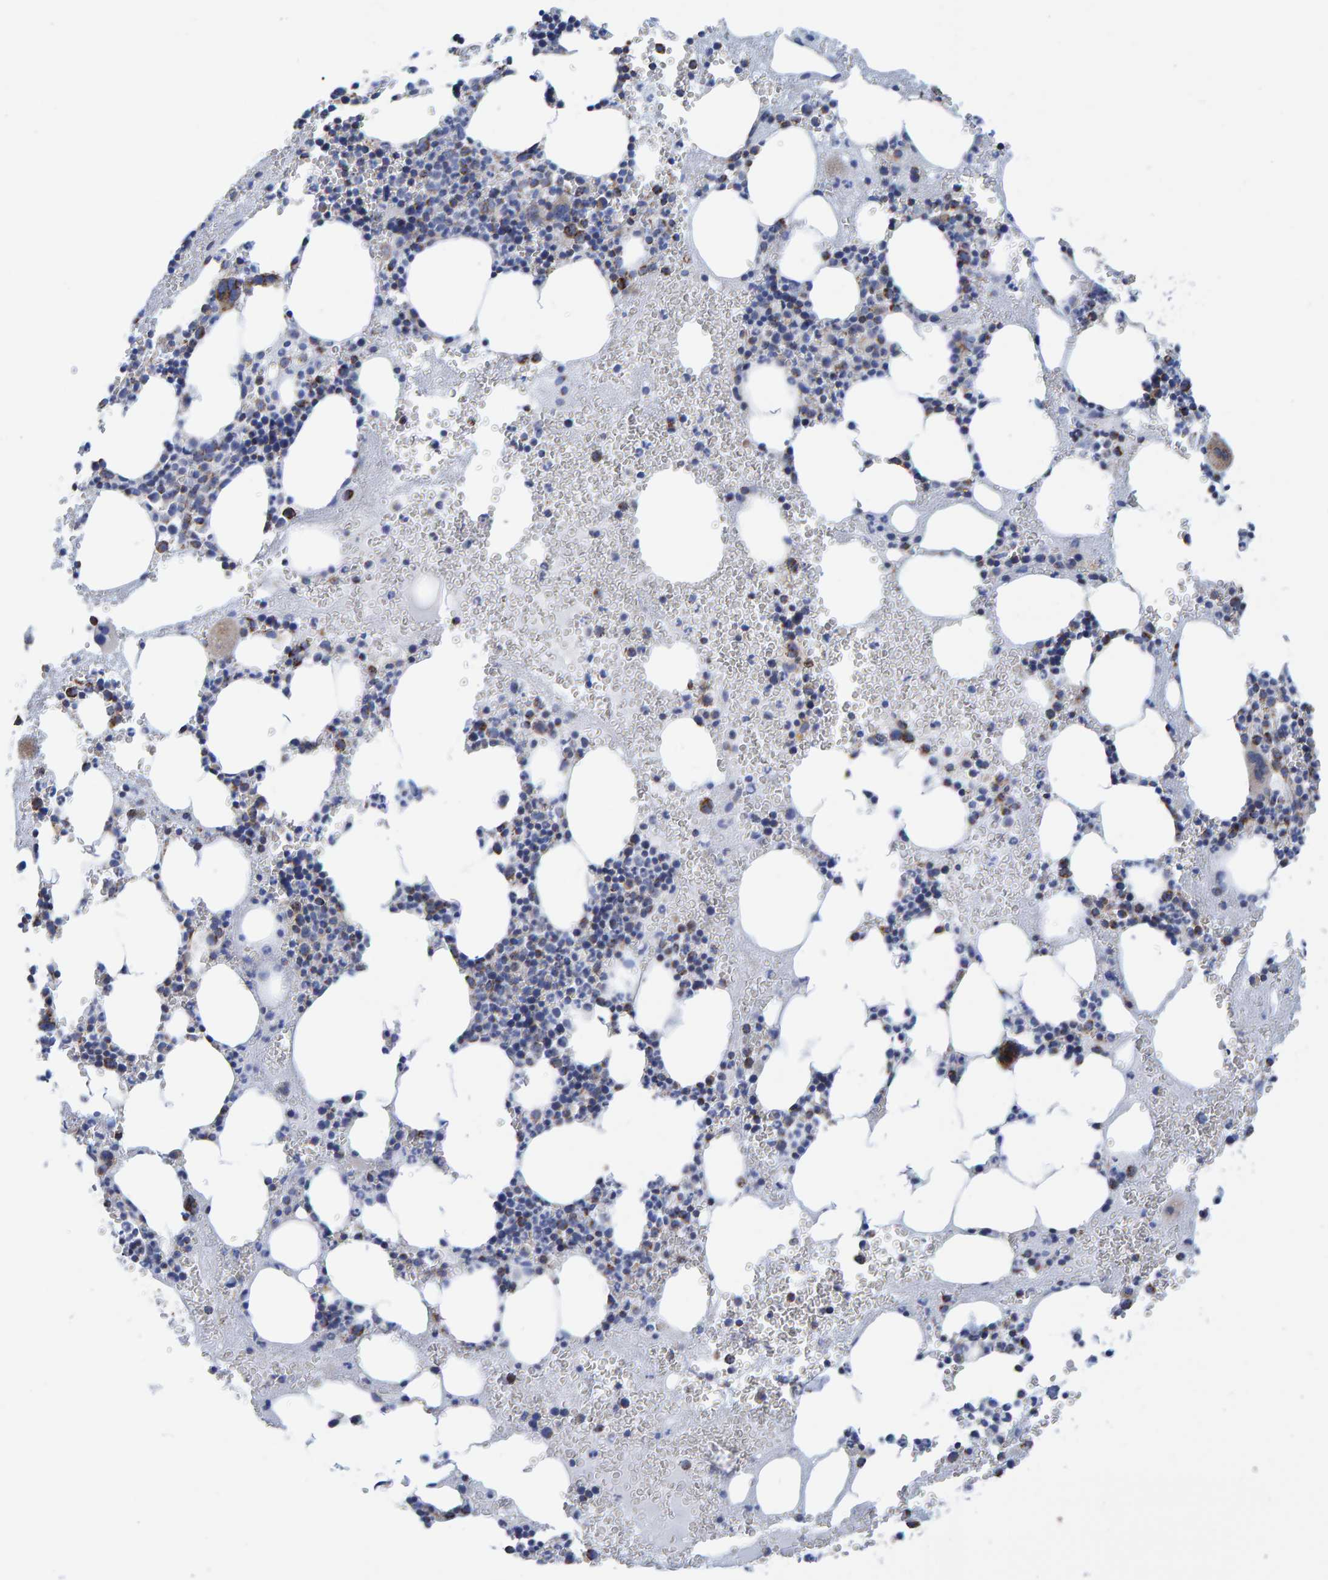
{"staining": {"intensity": "strong", "quantity": "25%-75%", "location": "cytoplasmic/membranous"}, "tissue": "bone marrow", "cell_type": "Hematopoietic cells", "image_type": "normal", "snomed": [{"axis": "morphology", "description": "Normal tissue, NOS"}, {"axis": "morphology", "description": "Inflammation, NOS"}, {"axis": "topography", "description": "Bone marrow"}], "caption": "A micrograph of human bone marrow stained for a protein demonstrates strong cytoplasmic/membranous brown staining in hematopoietic cells. (Brightfield microscopy of DAB IHC at high magnification).", "gene": "ENSG00000262660", "patient": {"sex": "female", "age": 67}}